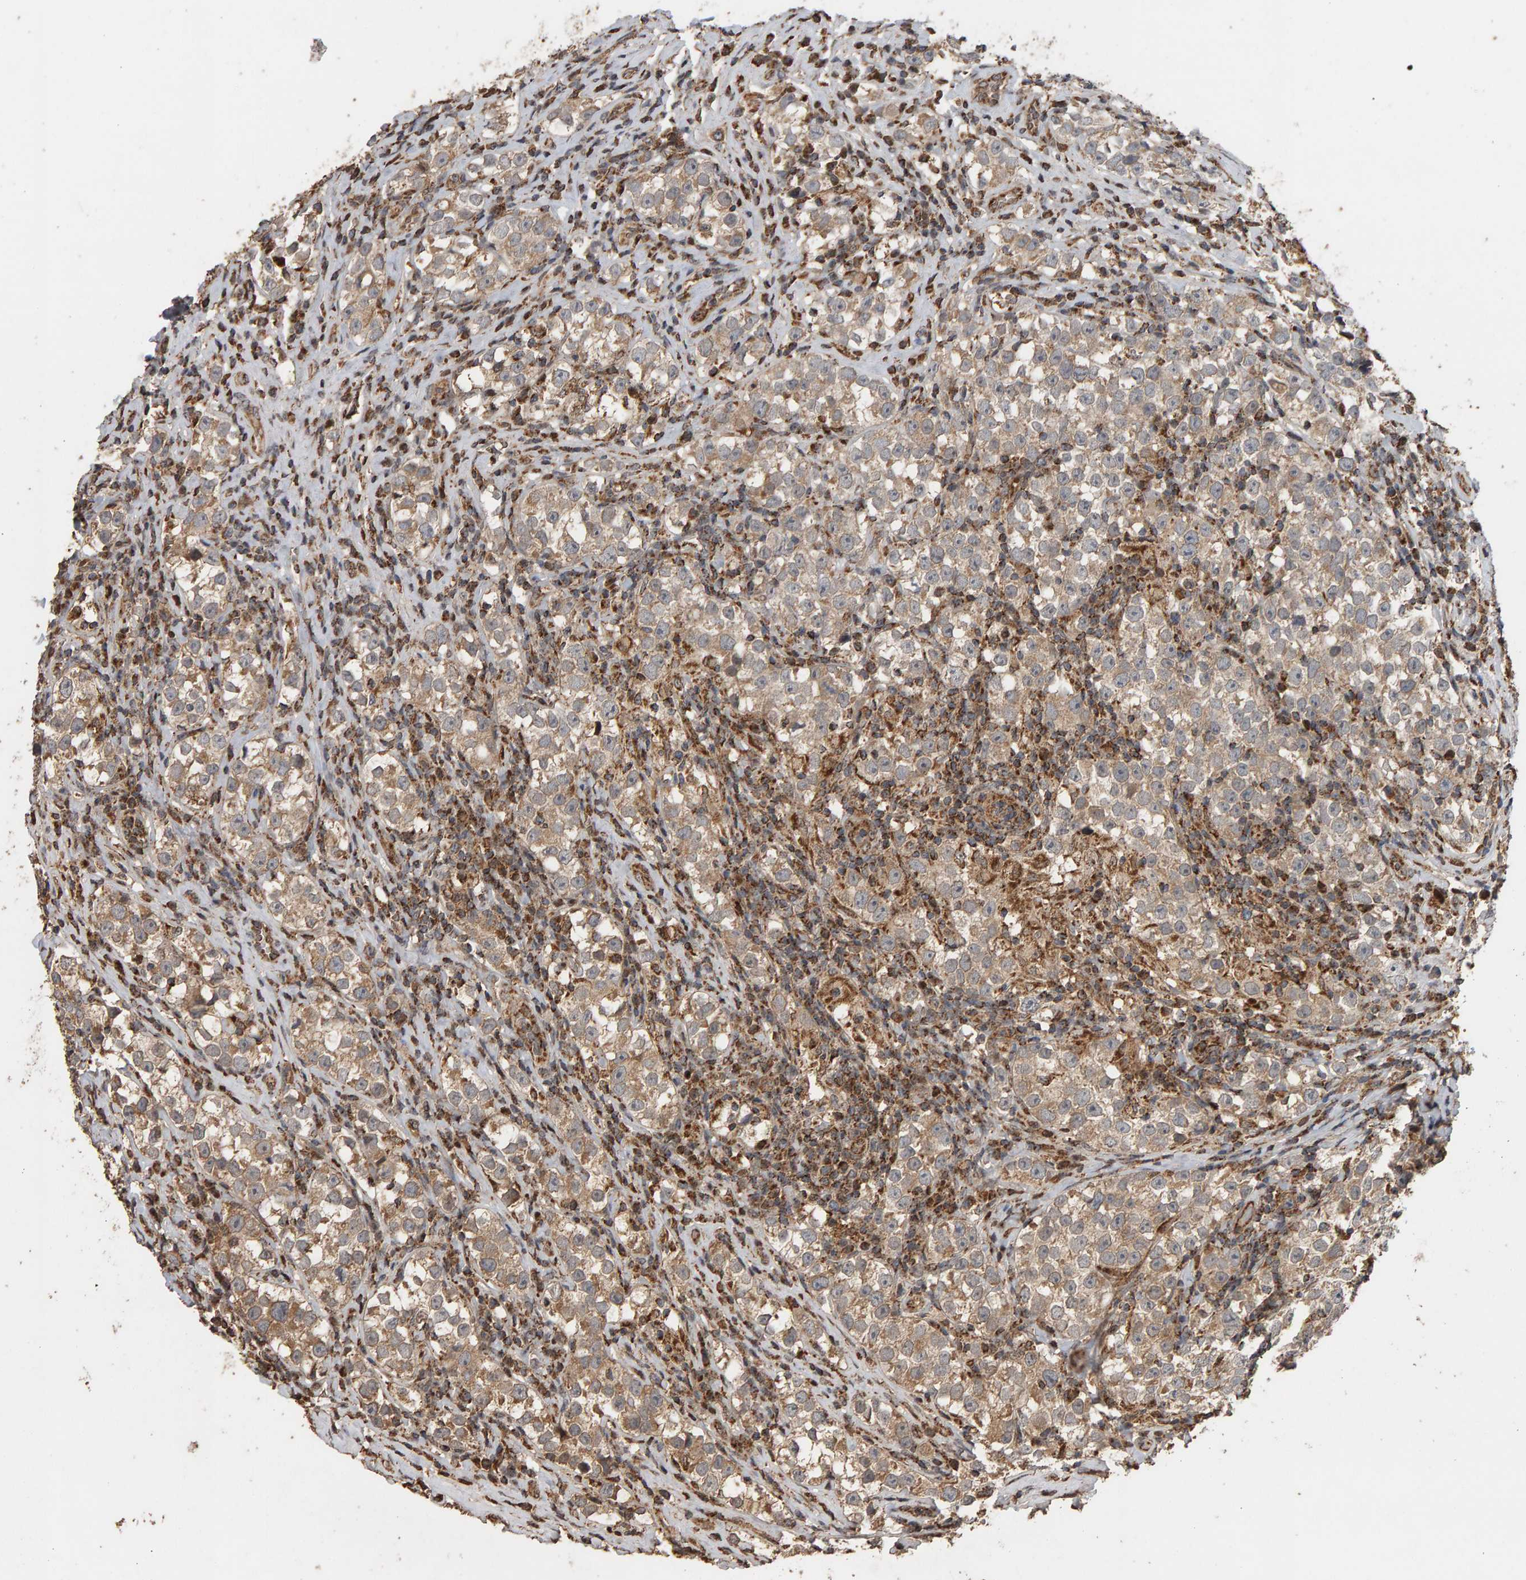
{"staining": {"intensity": "moderate", "quantity": ">75%", "location": "cytoplasmic/membranous"}, "tissue": "testis cancer", "cell_type": "Tumor cells", "image_type": "cancer", "snomed": [{"axis": "morphology", "description": "Normal tissue, NOS"}, {"axis": "morphology", "description": "Seminoma, NOS"}, {"axis": "topography", "description": "Testis"}], "caption": "The image reveals staining of testis cancer (seminoma), revealing moderate cytoplasmic/membranous protein positivity (brown color) within tumor cells. The staining is performed using DAB brown chromogen to label protein expression. The nuclei are counter-stained blue using hematoxylin.", "gene": "GSTK1", "patient": {"sex": "male", "age": 43}}